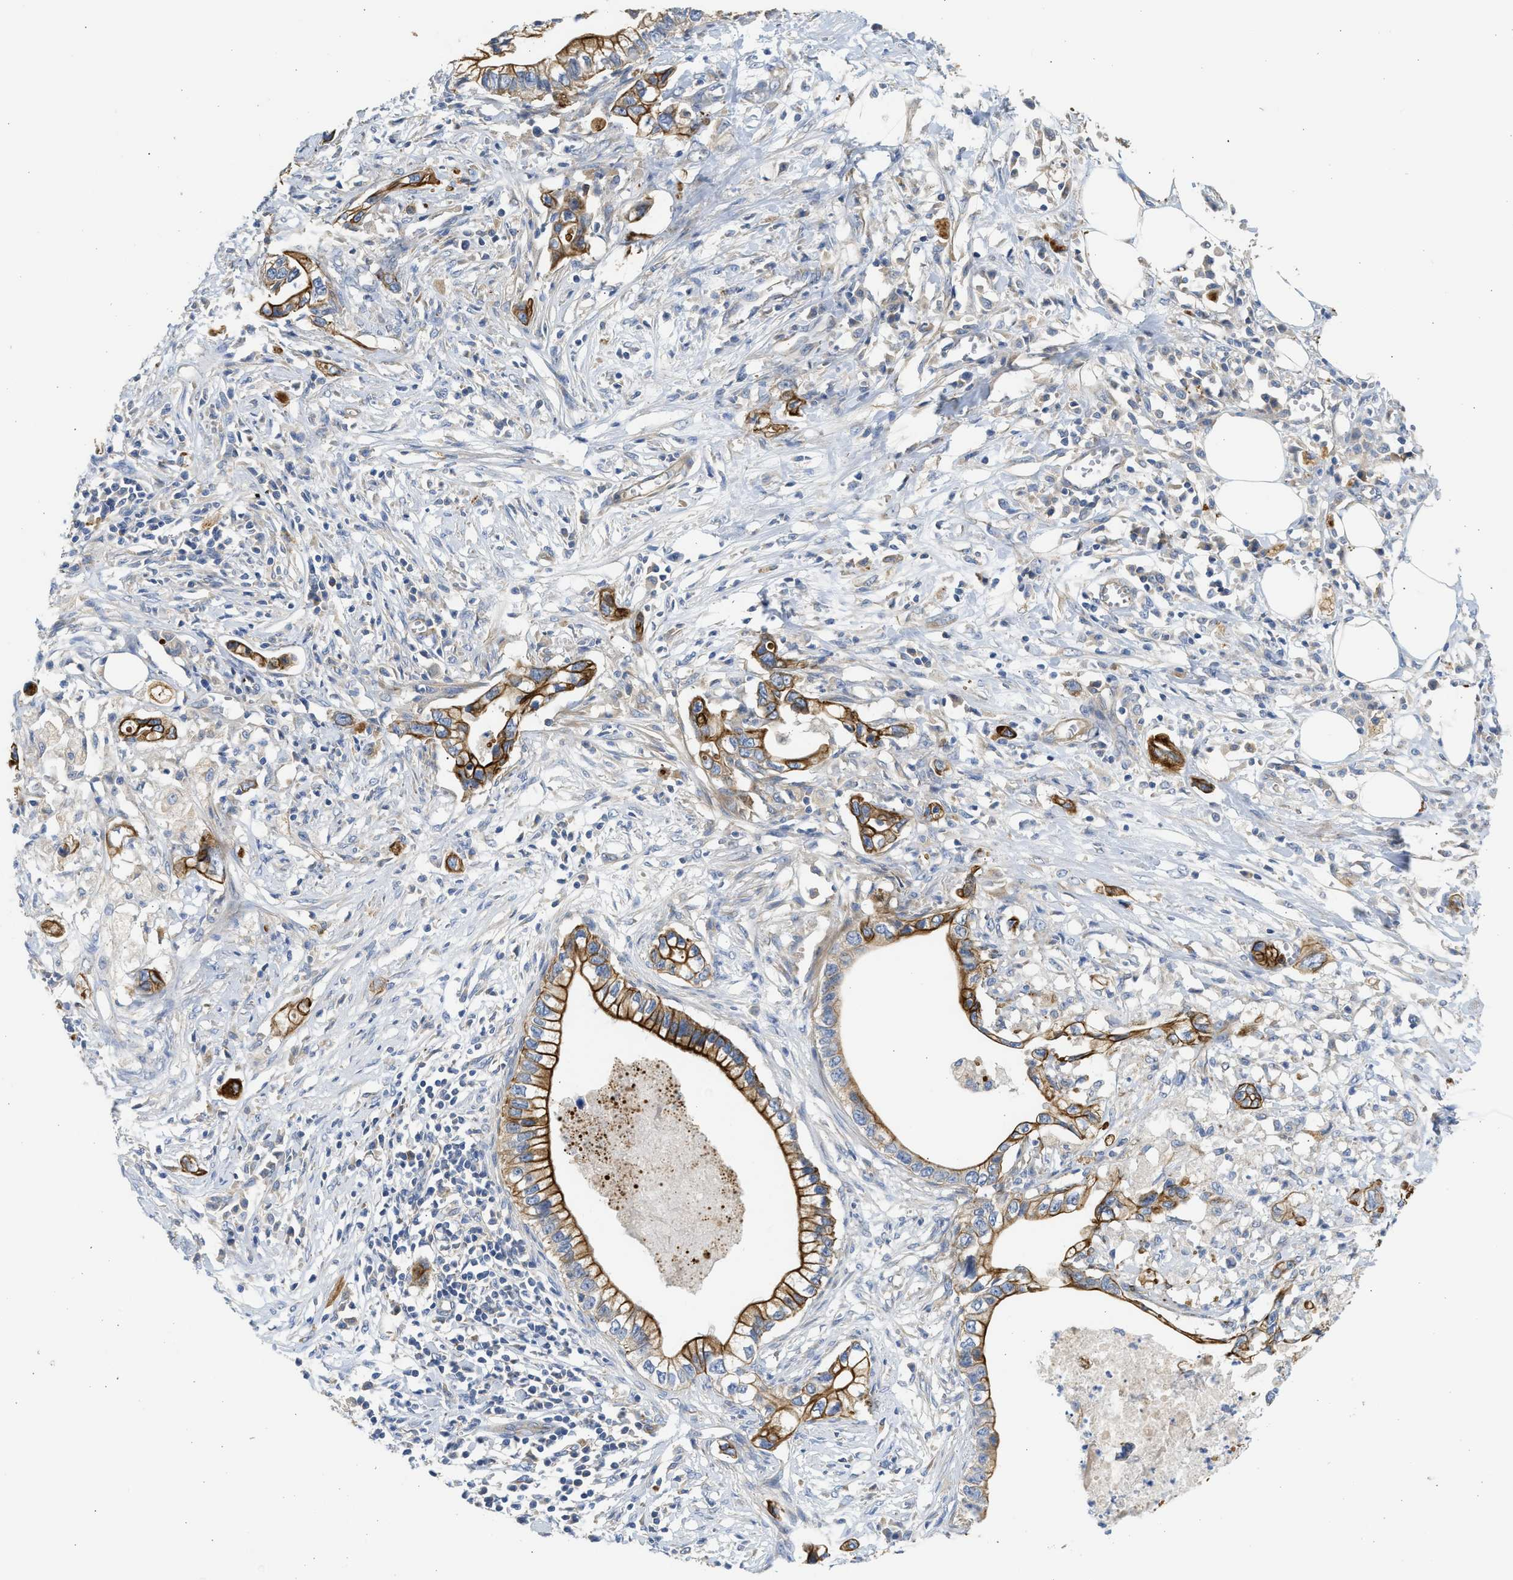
{"staining": {"intensity": "strong", "quantity": ">75%", "location": "cytoplasmic/membranous"}, "tissue": "pancreatic cancer", "cell_type": "Tumor cells", "image_type": "cancer", "snomed": [{"axis": "morphology", "description": "Adenocarcinoma, NOS"}, {"axis": "topography", "description": "Pancreas"}], "caption": "About >75% of tumor cells in human pancreatic adenocarcinoma exhibit strong cytoplasmic/membranous protein positivity as visualized by brown immunohistochemical staining.", "gene": "CSRNP2", "patient": {"sex": "male", "age": 56}}